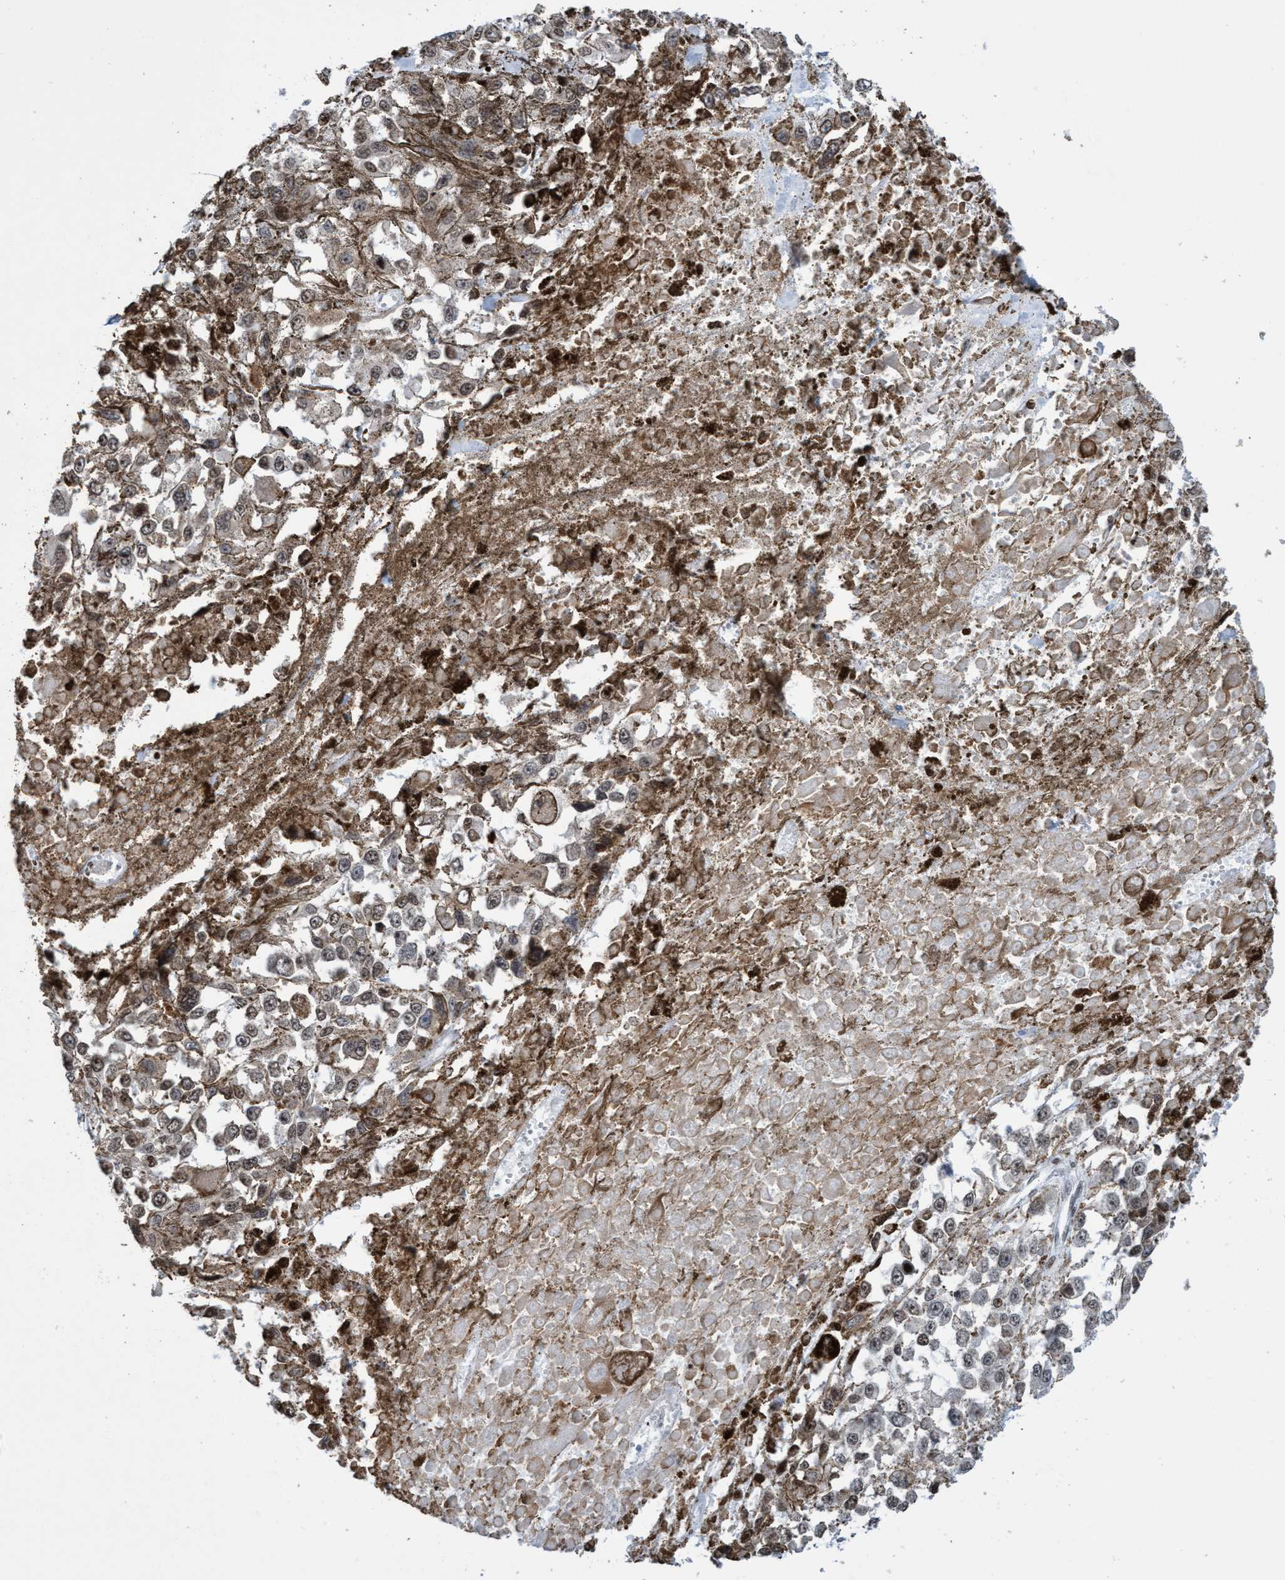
{"staining": {"intensity": "negative", "quantity": "none", "location": "none"}, "tissue": "melanoma", "cell_type": "Tumor cells", "image_type": "cancer", "snomed": [{"axis": "morphology", "description": "Malignant melanoma, Metastatic site"}, {"axis": "topography", "description": "Lymph node"}], "caption": "Tumor cells are negative for protein expression in human melanoma. (DAB immunohistochemistry, high magnification).", "gene": "CBX2", "patient": {"sex": "male", "age": 59}}